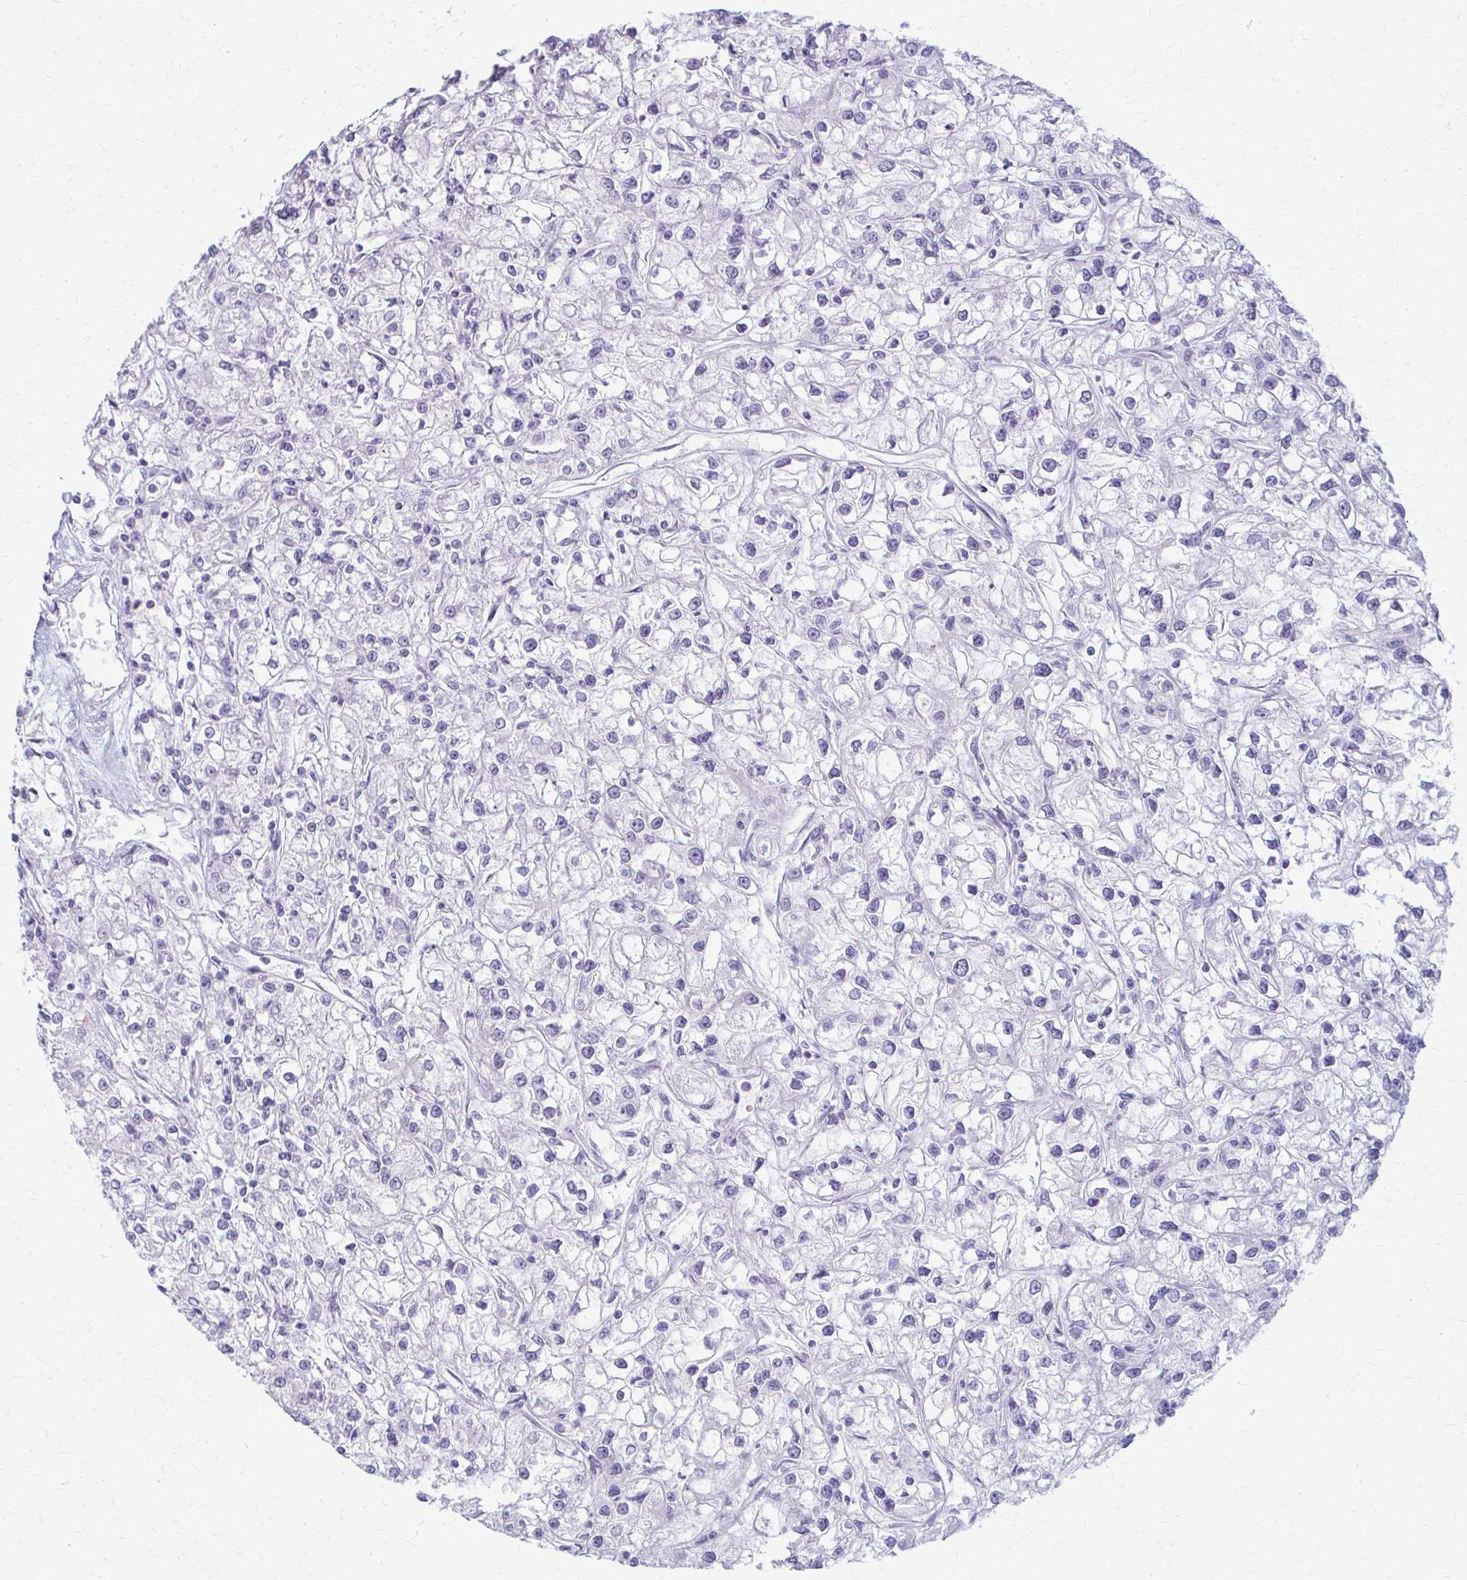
{"staining": {"intensity": "negative", "quantity": "none", "location": "none"}, "tissue": "renal cancer", "cell_type": "Tumor cells", "image_type": "cancer", "snomed": [{"axis": "morphology", "description": "Adenocarcinoma, NOS"}, {"axis": "topography", "description": "Kidney"}], "caption": "A high-resolution histopathology image shows immunohistochemistry (IHC) staining of renal adenocarcinoma, which exhibits no significant staining in tumor cells.", "gene": "PRKRA", "patient": {"sex": "female", "age": 59}}